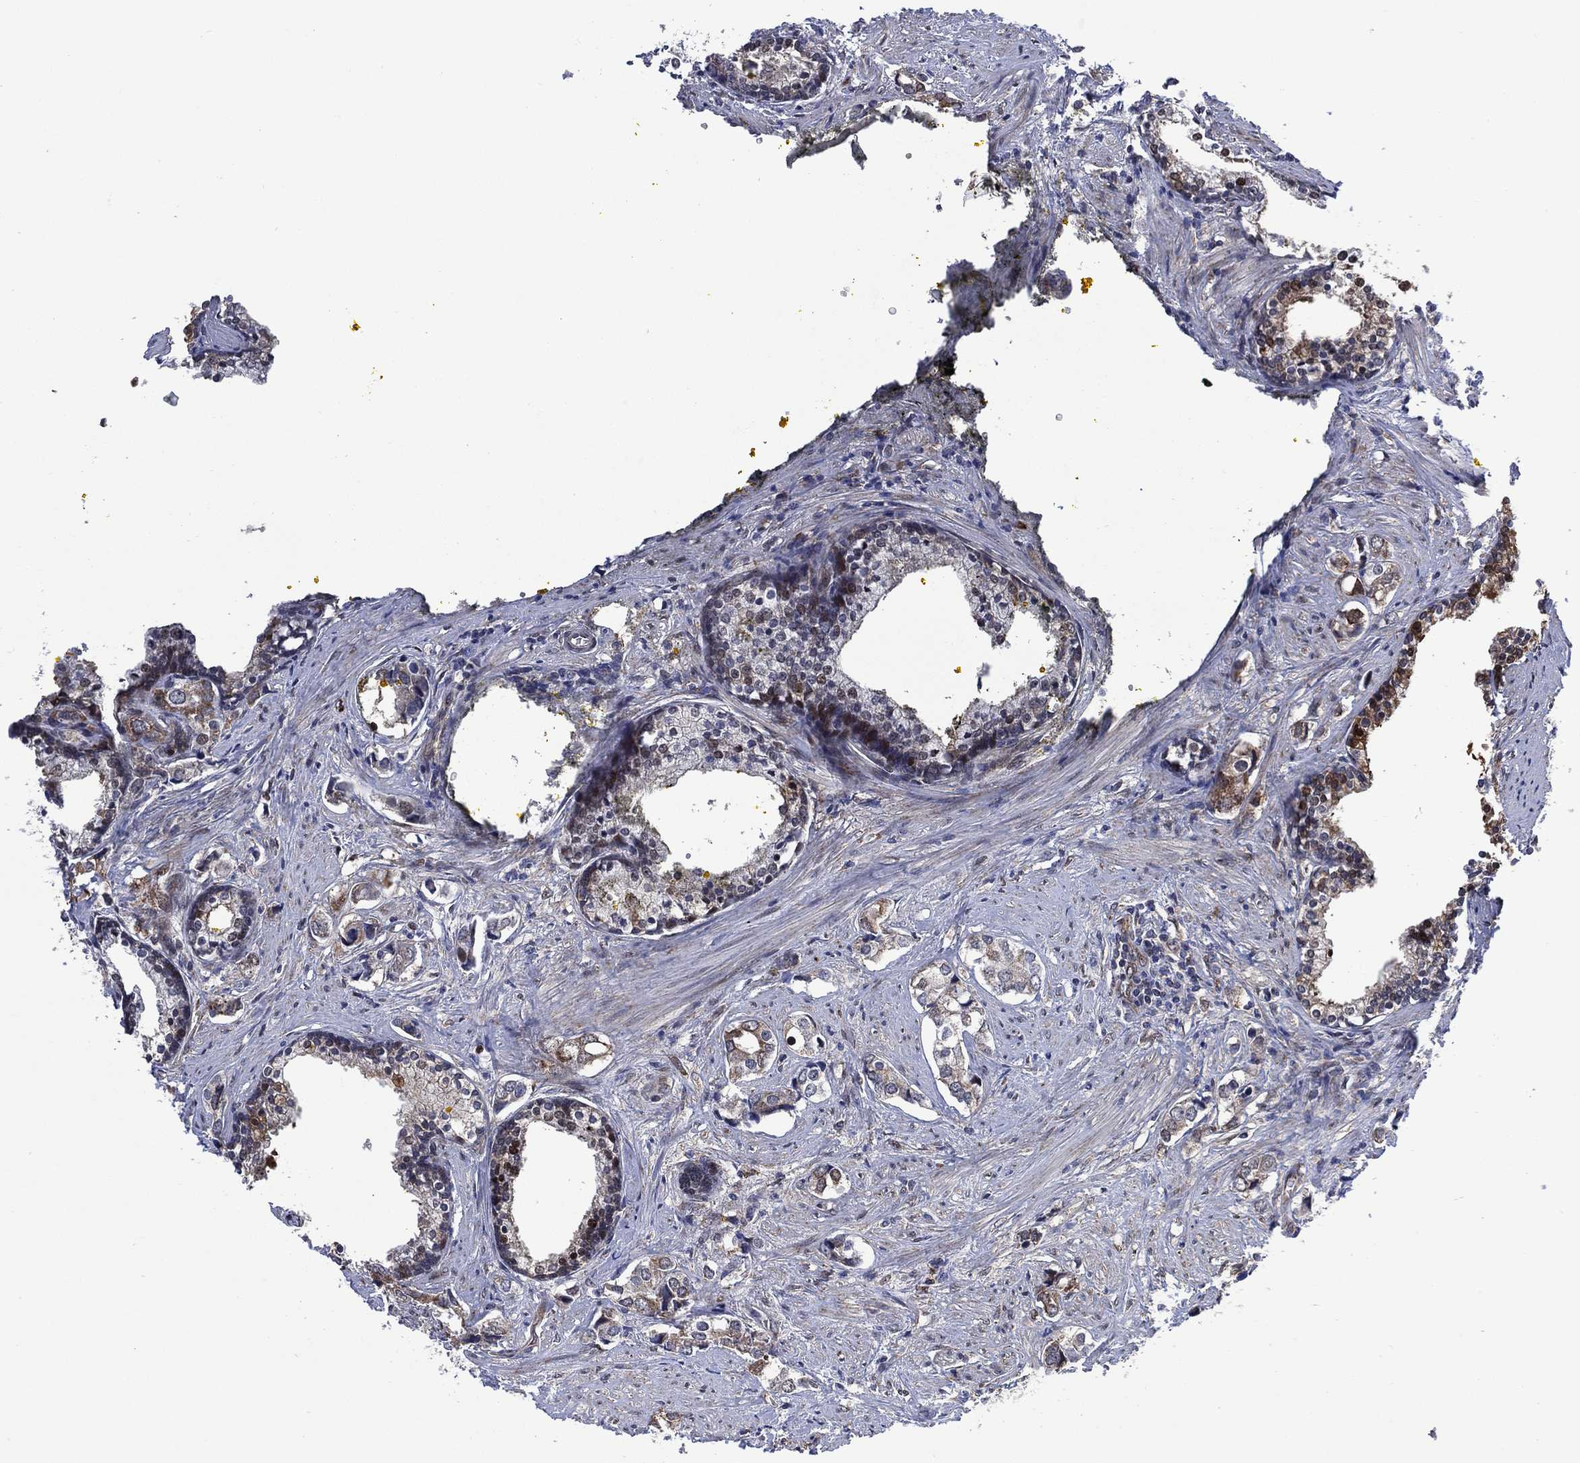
{"staining": {"intensity": "weak", "quantity": "<25%", "location": "cytoplasmic/membranous"}, "tissue": "prostate cancer", "cell_type": "Tumor cells", "image_type": "cancer", "snomed": [{"axis": "morphology", "description": "Adenocarcinoma, NOS"}, {"axis": "topography", "description": "Prostate and seminal vesicle, NOS"}], "caption": "This is an immunohistochemistry image of human adenocarcinoma (prostate). There is no staining in tumor cells.", "gene": "HTD2", "patient": {"sex": "male", "age": 63}}